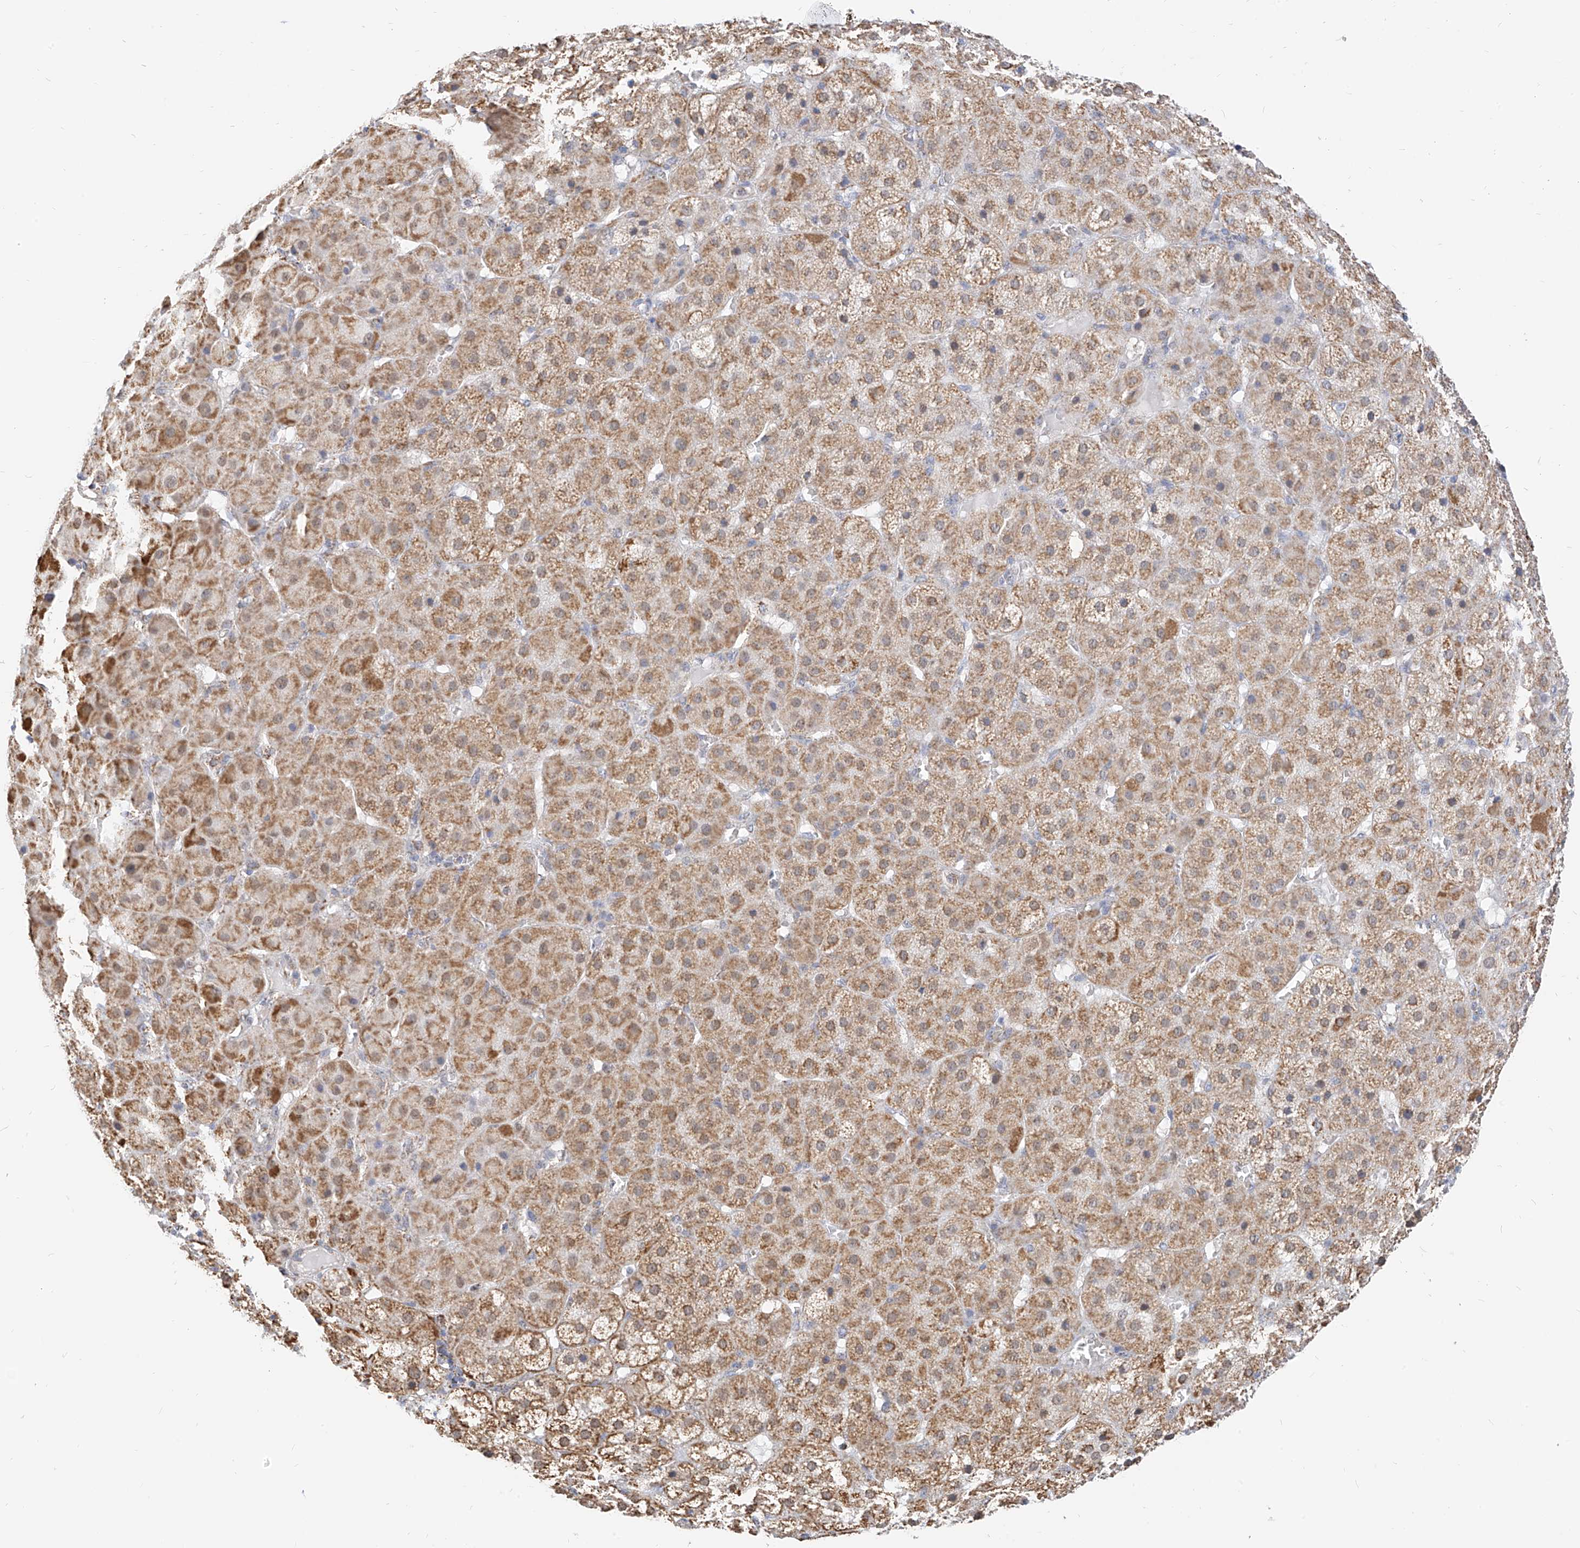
{"staining": {"intensity": "moderate", "quantity": ">75%", "location": "cytoplasmic/membranous"}, "tissue": "adrenal gland", "cell_type": "Glandular cells", "image_type": "normal", "snomed": [{"axis": "morphology", "description": "Normal tissue, NOS"}, {"axis": "topography", "description": "Adrenal gland"}], "caption": "Immunohistochemistry (IHC) photomicrograph of benign adrenal gland: adrenal gland stained using IHC displays medium levels of moderate protein expression localized specifically in the cytoplasmic/membranous of glandular cells, appearing as a cytoplasmic/membranous brown color.", "gene": "NALCN", "patient": {"sex": "female", "age": 57}}